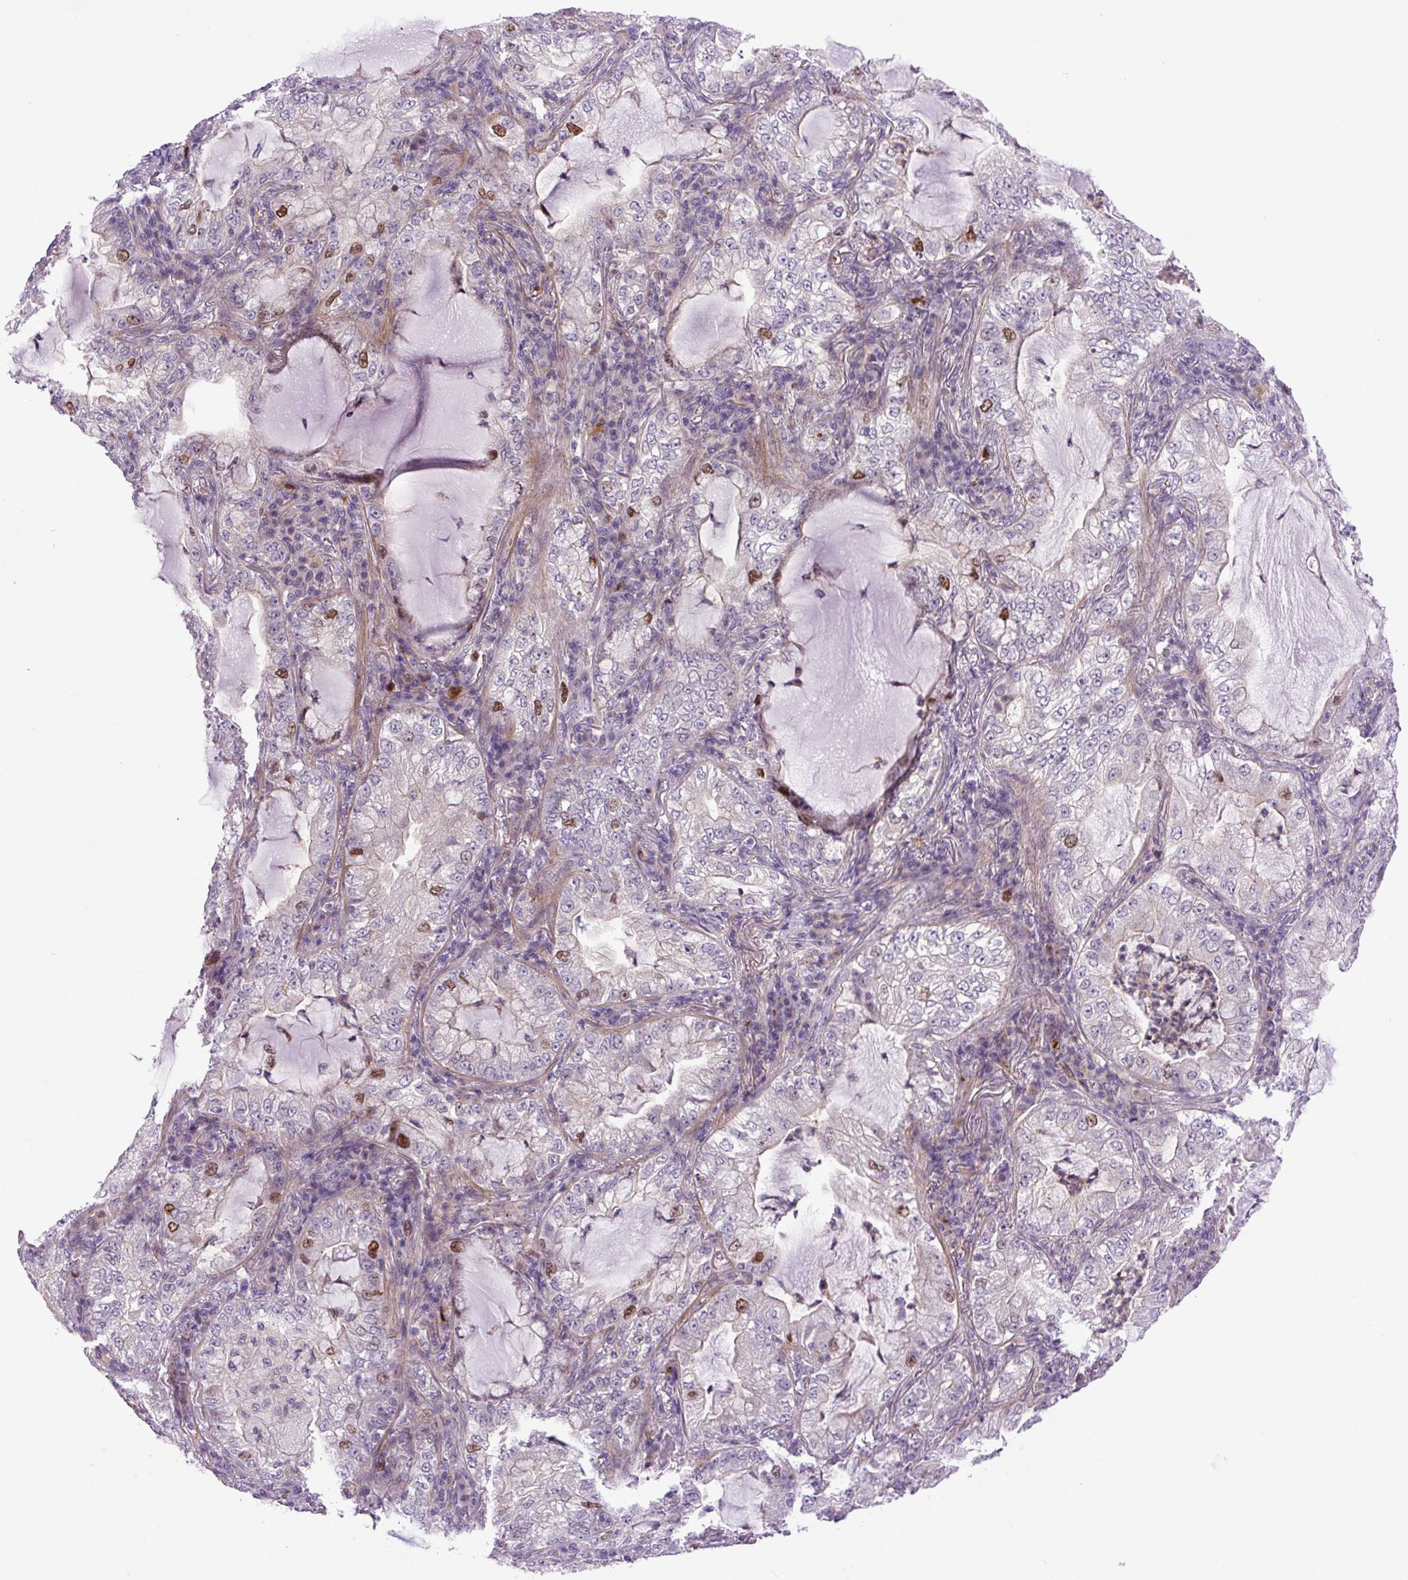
{"staining": {"intensity": "moderate", "quantity": "<25%", "location": "nuclear"}, "tissue": "lung cancer", "cell_type": "Tumor cells", "image_type": "cancer", "snomed": [{"axis": "morphology", "description": "Adenocarcinoma, NOS"}, {"axis": "topography", "description": "Lung"}], "caption": "Adenocarcinoma (lung) was stained to show a protein in brown. There is low levels of moderate nuclear expression in about <25% of tumor cells.", "gene": "KIFC1", "patient": {"sex": "female", "age": 73}}